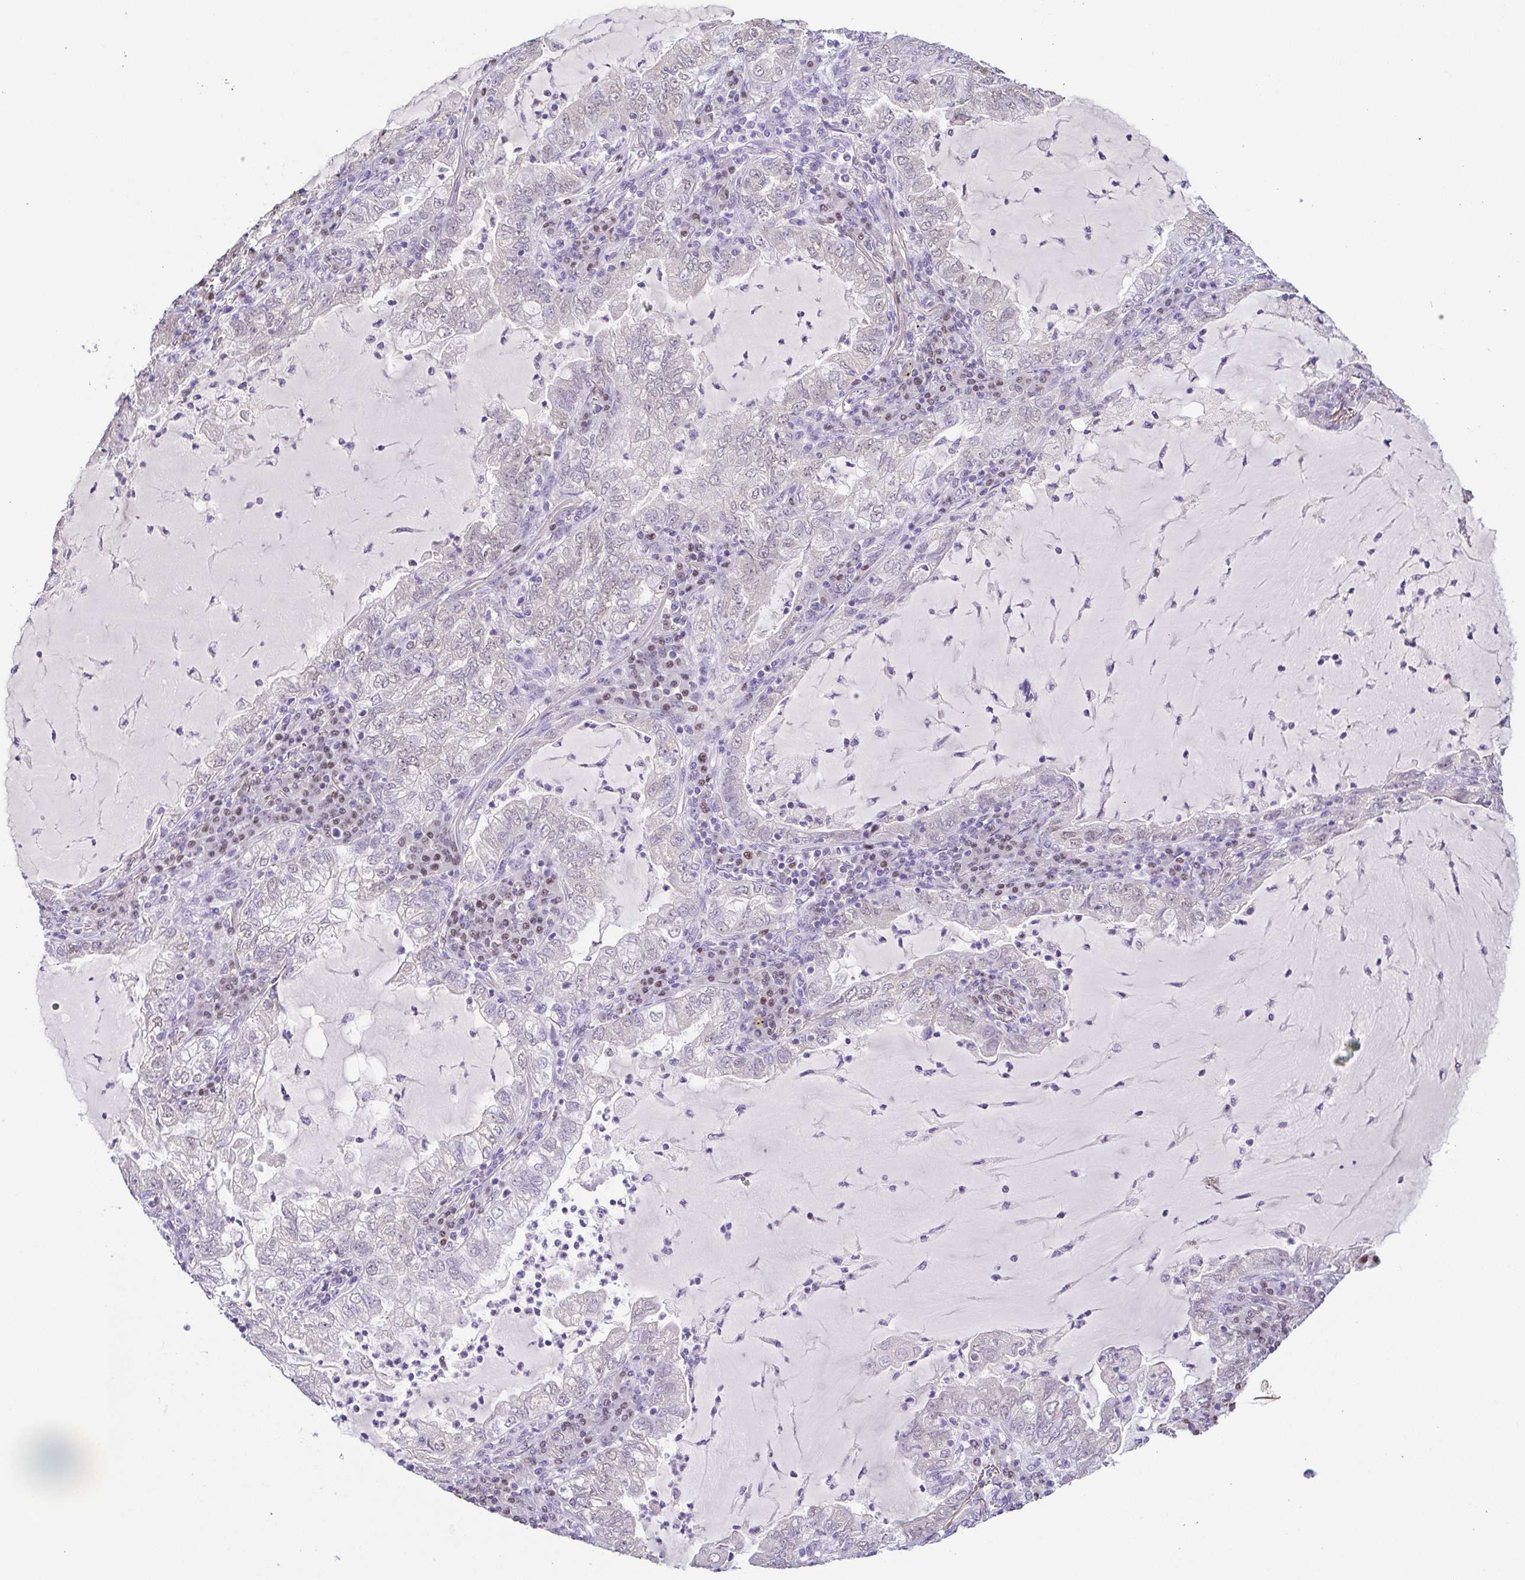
{"staining": {"intensity": "weak", "quantity": "<25%", "location": "nuclear"}, "tissue": "lung cancer", "cell_type": "Tumor cells", "image_type": "cancer", "snomed": [{"axis": "morphology", "description": "Adenocarcinoma, NOS"}, {"axis": "topography", "description": "Lung"}], "caption": "Protein analysis of lung cancer displays no significant positivity in tumor cells. (Stains: DAB immunohistochemistry (IHC) with hematoxylin counter stain, Microscopy: brightfield microscopy at high magnification).", "gene": "TCF3", "patient": {"sex": "female", "age": 73}}